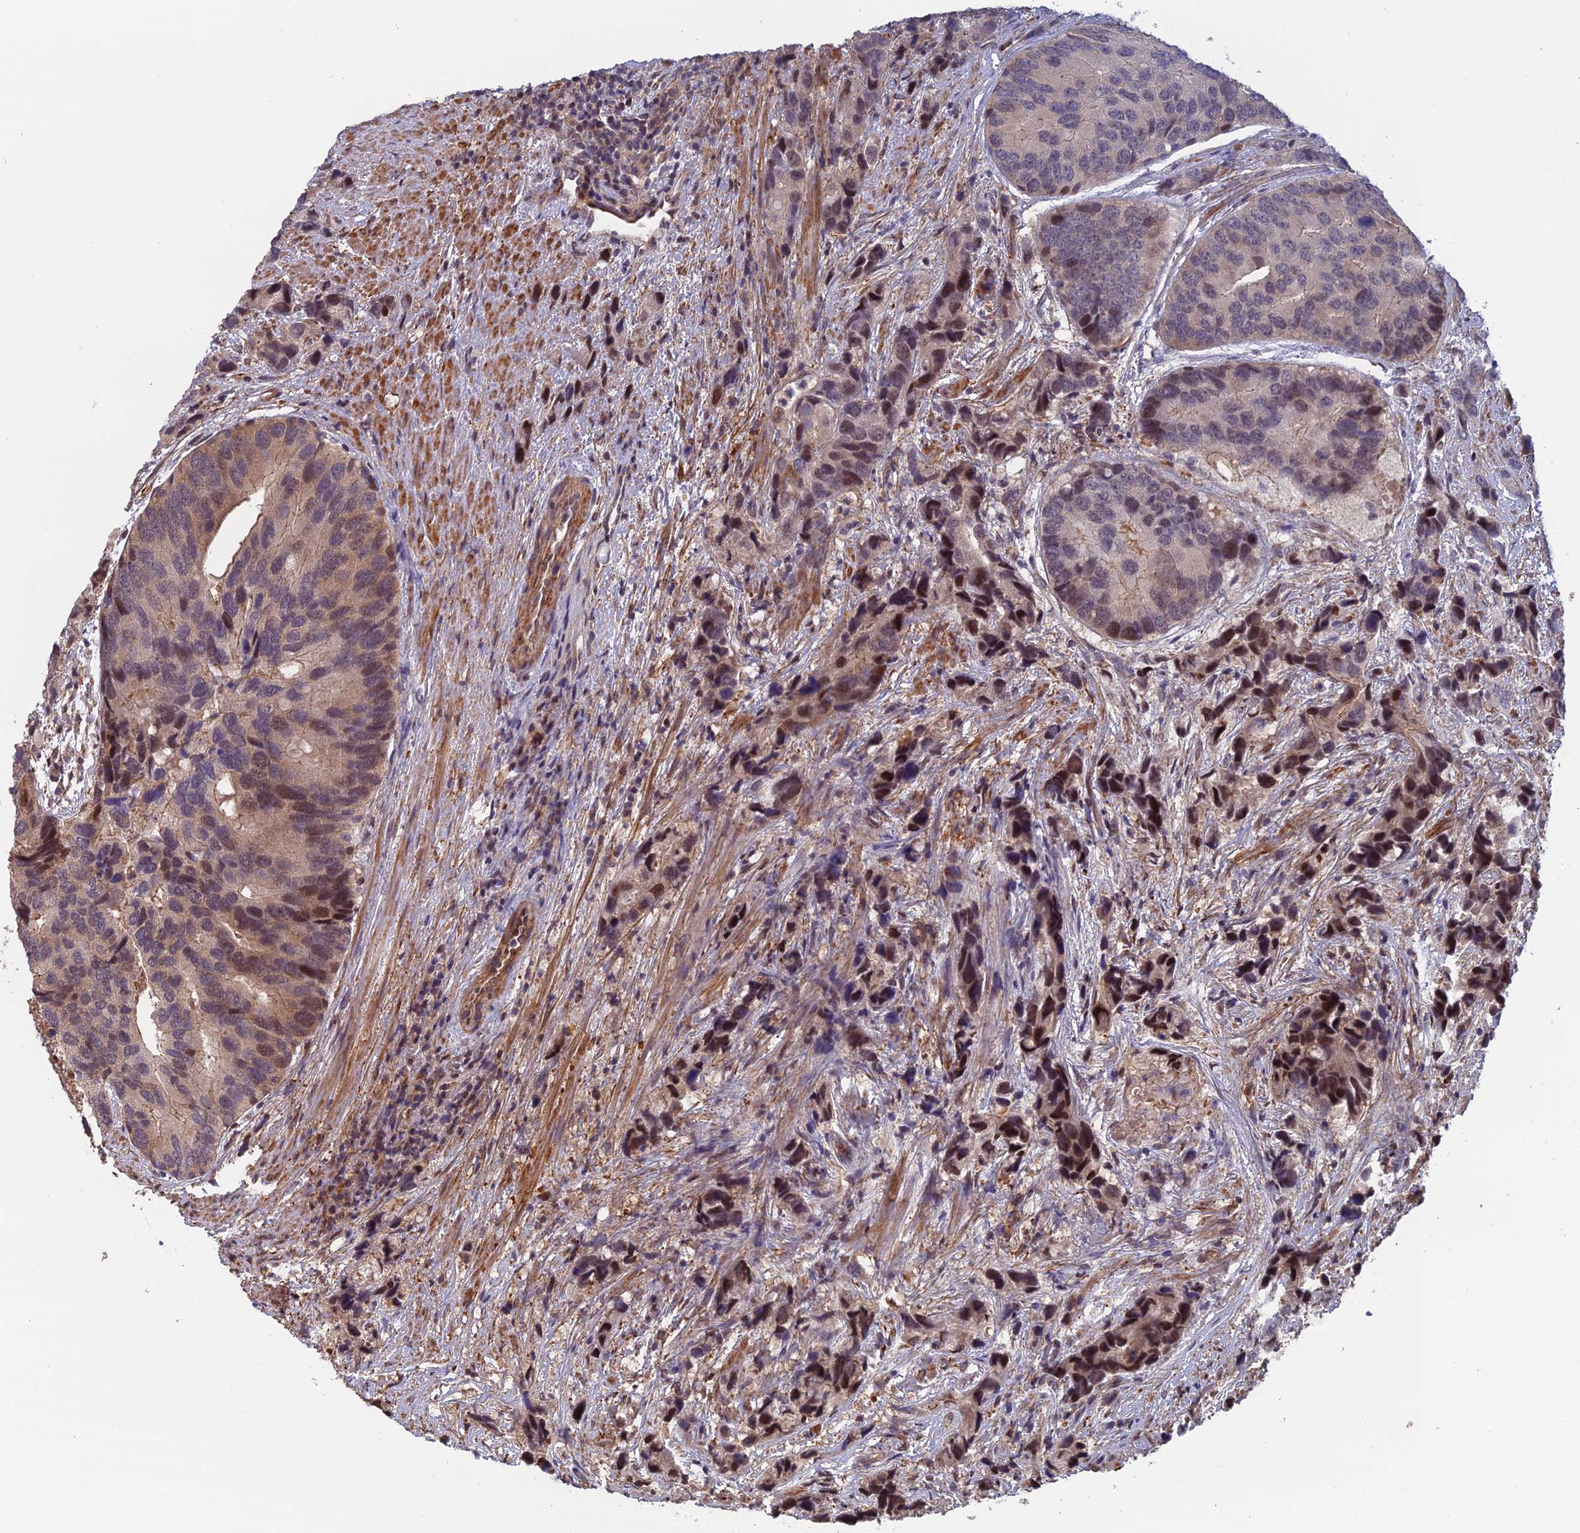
{"staining": {"intensity": "moderate", "quantity": "<25%", "location": "nuclear"}, "tissue": "prostate cancer", "cell_type": "Tumor cells", "image_type": "cancer", "snomed": [{"axis": "morphology", "description": "Adenocarcinoma, High grade"}, {"axis": "topography", "description": "Prostate"}], "caption": "Protein analysis of prostate adenocarcinoma (high-grade) tissue displays moderate nuclear positivity in about <25% of tumor cells.", "gene": "CCDC183", "patient": {"sex": "male", "age": 62}}